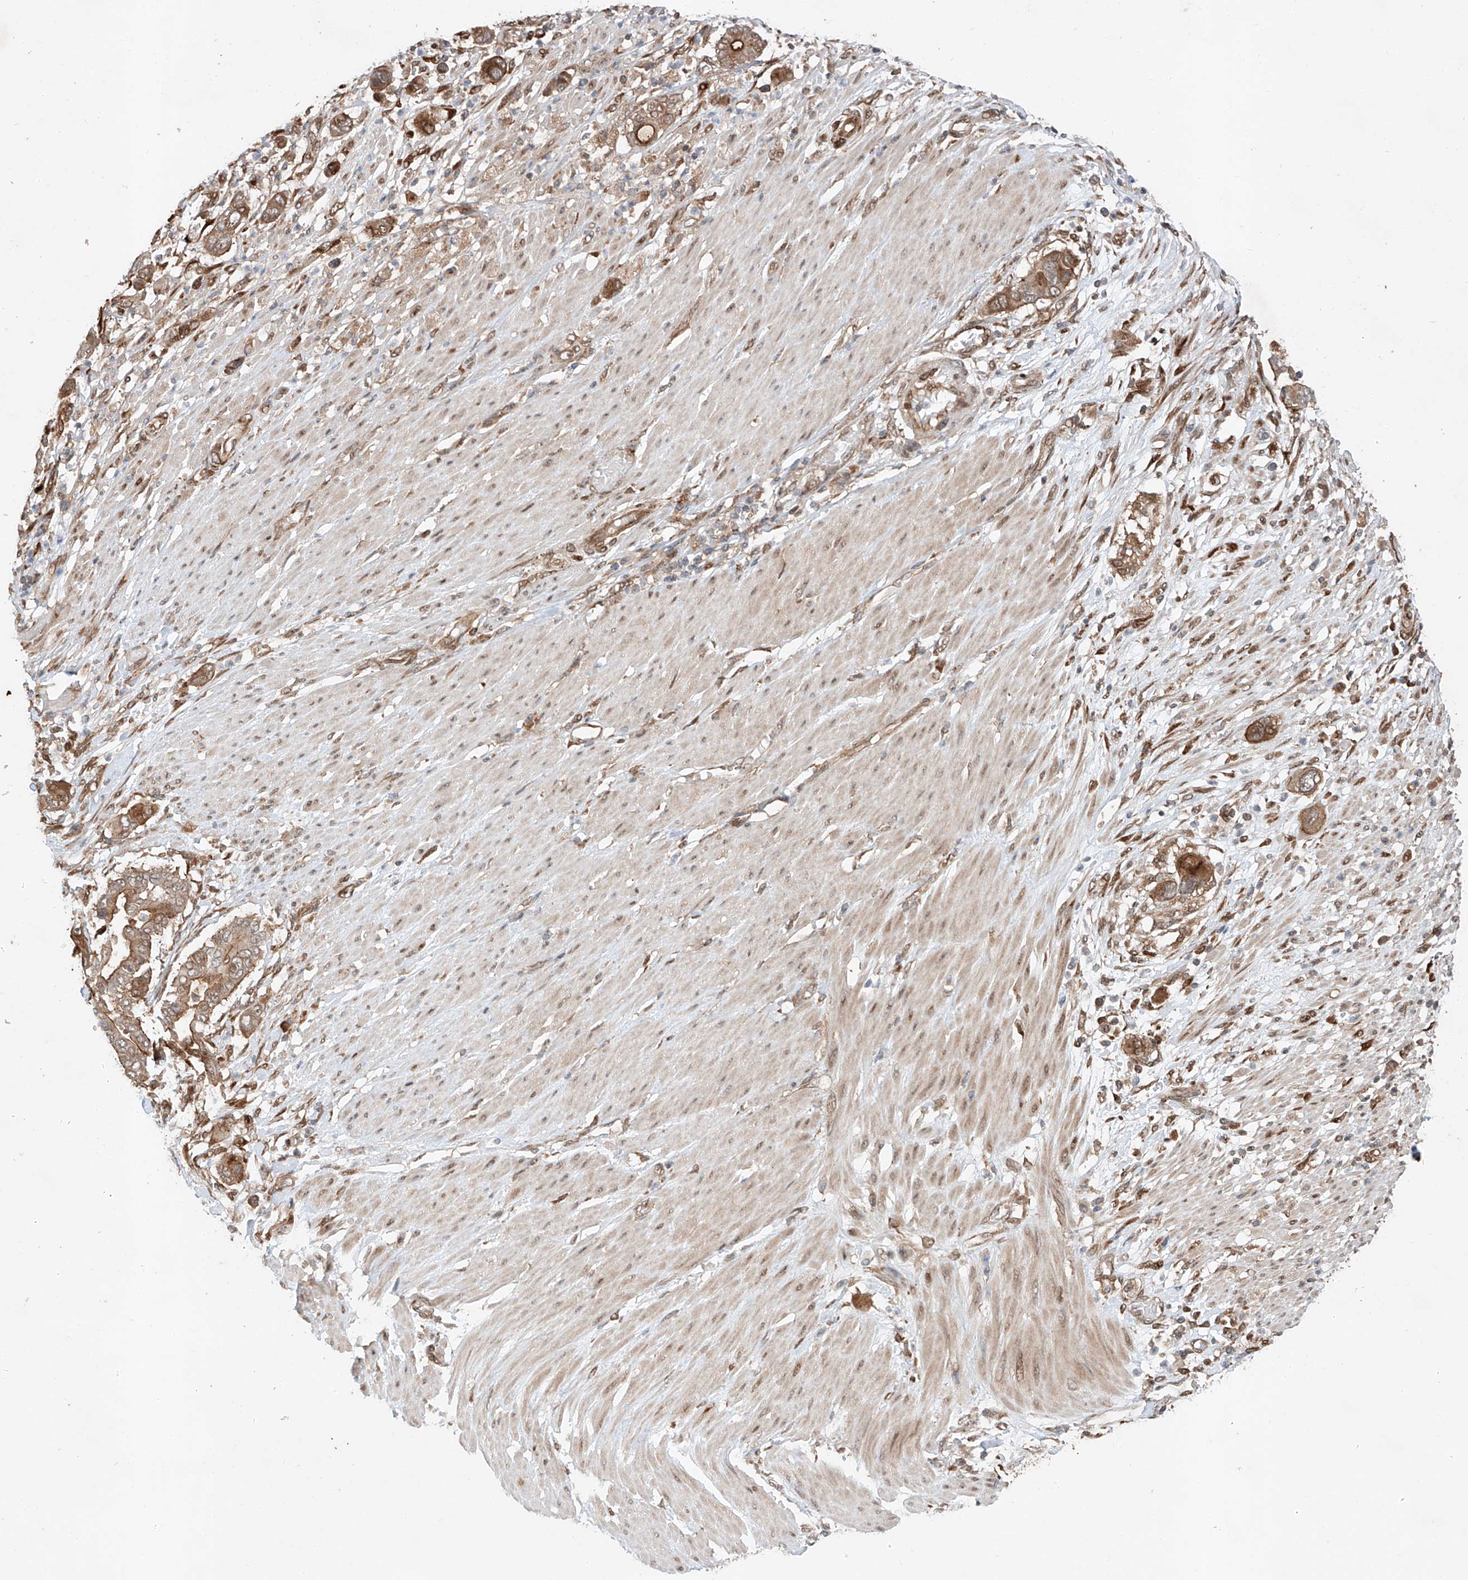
{"staining": {"intensity": "moderate", "quantity": ">75%", "location": "cytoplasmic/membranous"}, "tissue": "pancreatic cancer", "cell_type": "Tumor cells", "image_type": "cancer", "snomed": [{"axis": "morphology", "description": "Adenocarcinoma, NOS"}, {"axis": "topography", "description": "Pancreas"}], "caption": "Moderate cytoplasmic/membranous protein expression is present in about >75% of tumor cells in adenocarcinoma (pancreatic).", "gene": "ZFP28", "patient": {"sex": "male", "age": 68}}